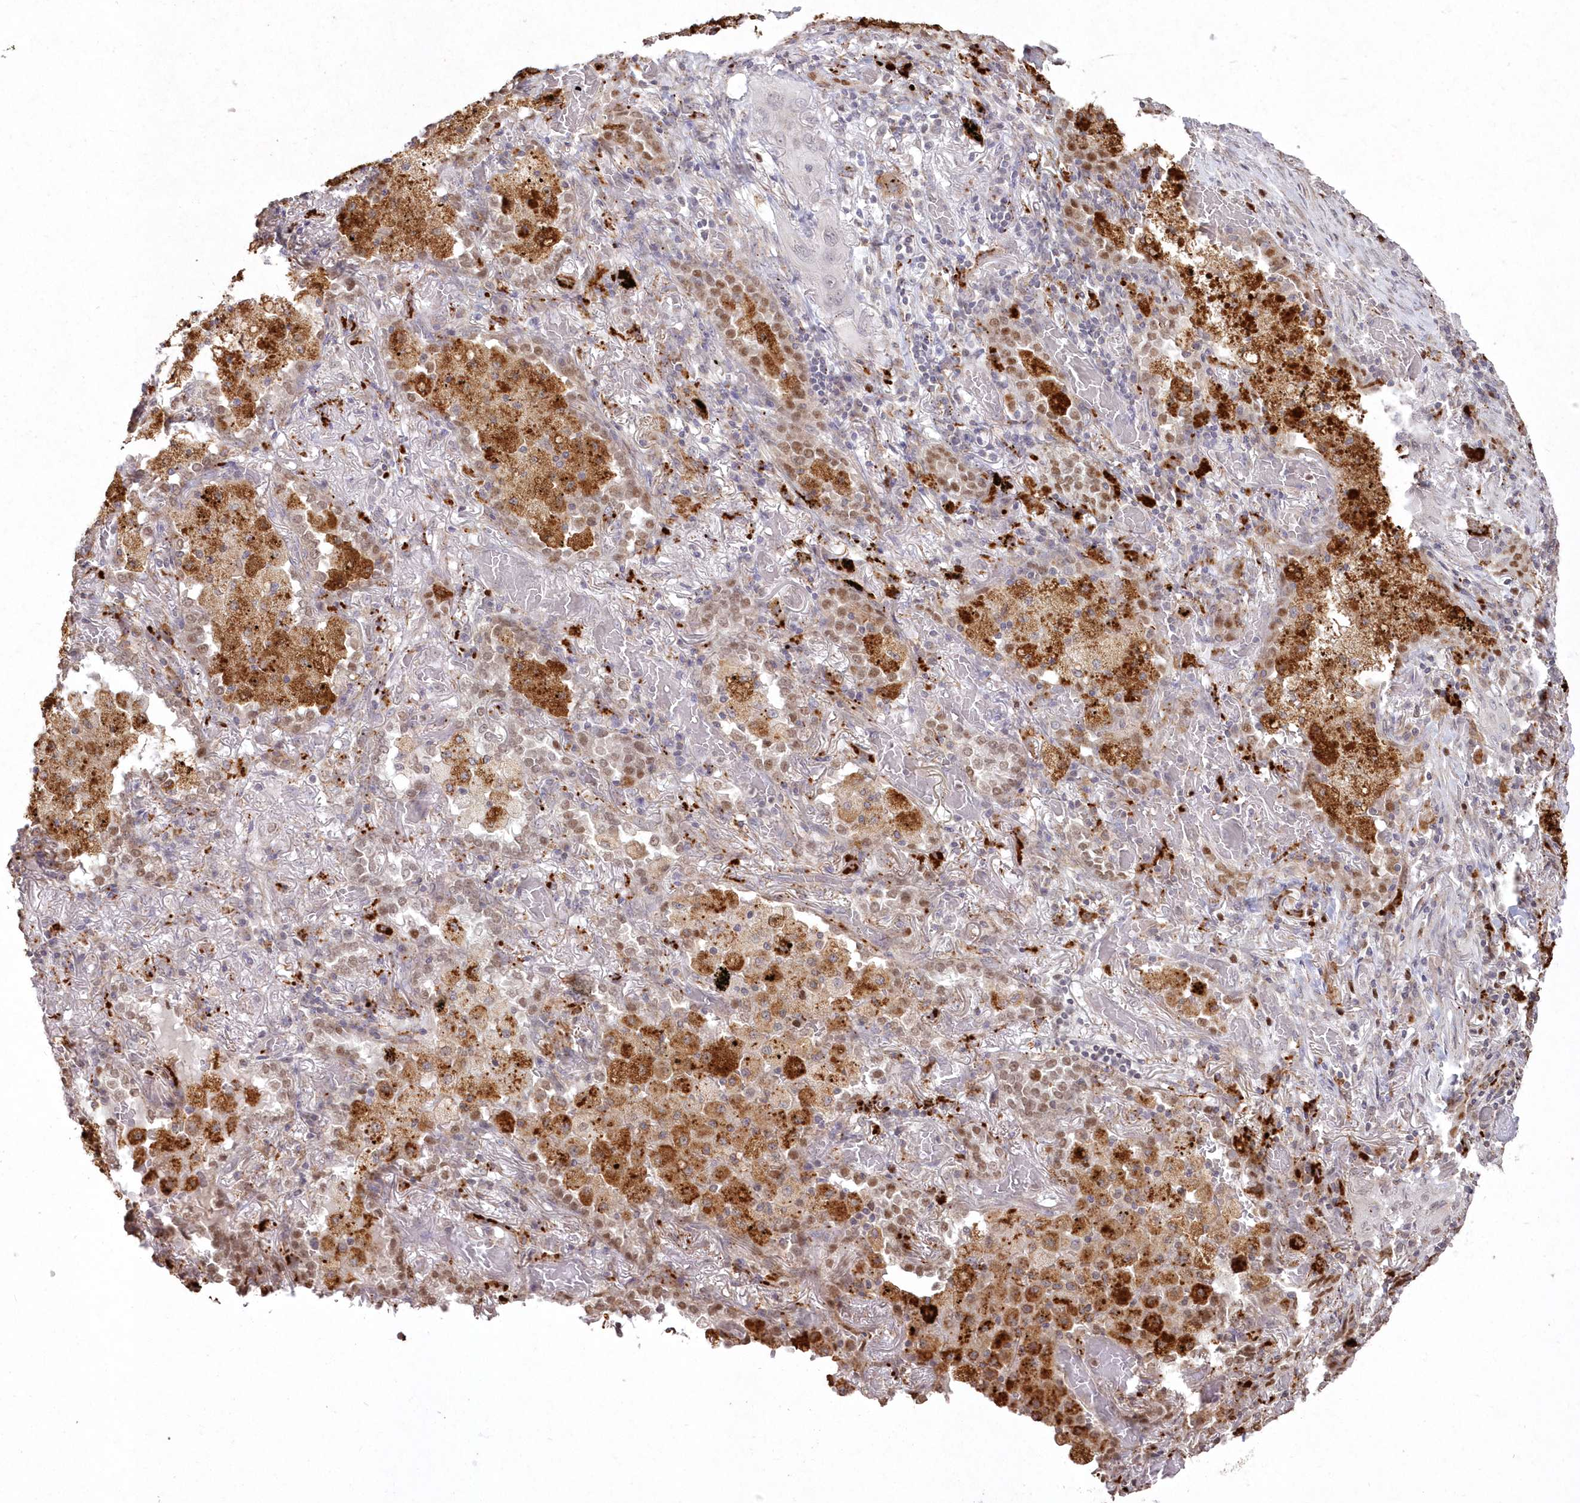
{"staining": {"intensity": "negative", "quantity": "none", "location": "none"}, "tissue": "lung cancer", "cell_type": "Tumor cells", "image_type": "cancer", "snomed": [{"axis": "morphology", "description": "Squamous cell carcinoma, NOS"}, {"axis": "topography", "description": "Lung"}], "caption": "Histopathology image shows no protein expression in tumor cells of lung cancer (squamous cell carcinoma) tissue.", "gene": "ARSB", "patient": {"sex": "female", "age": 47}}